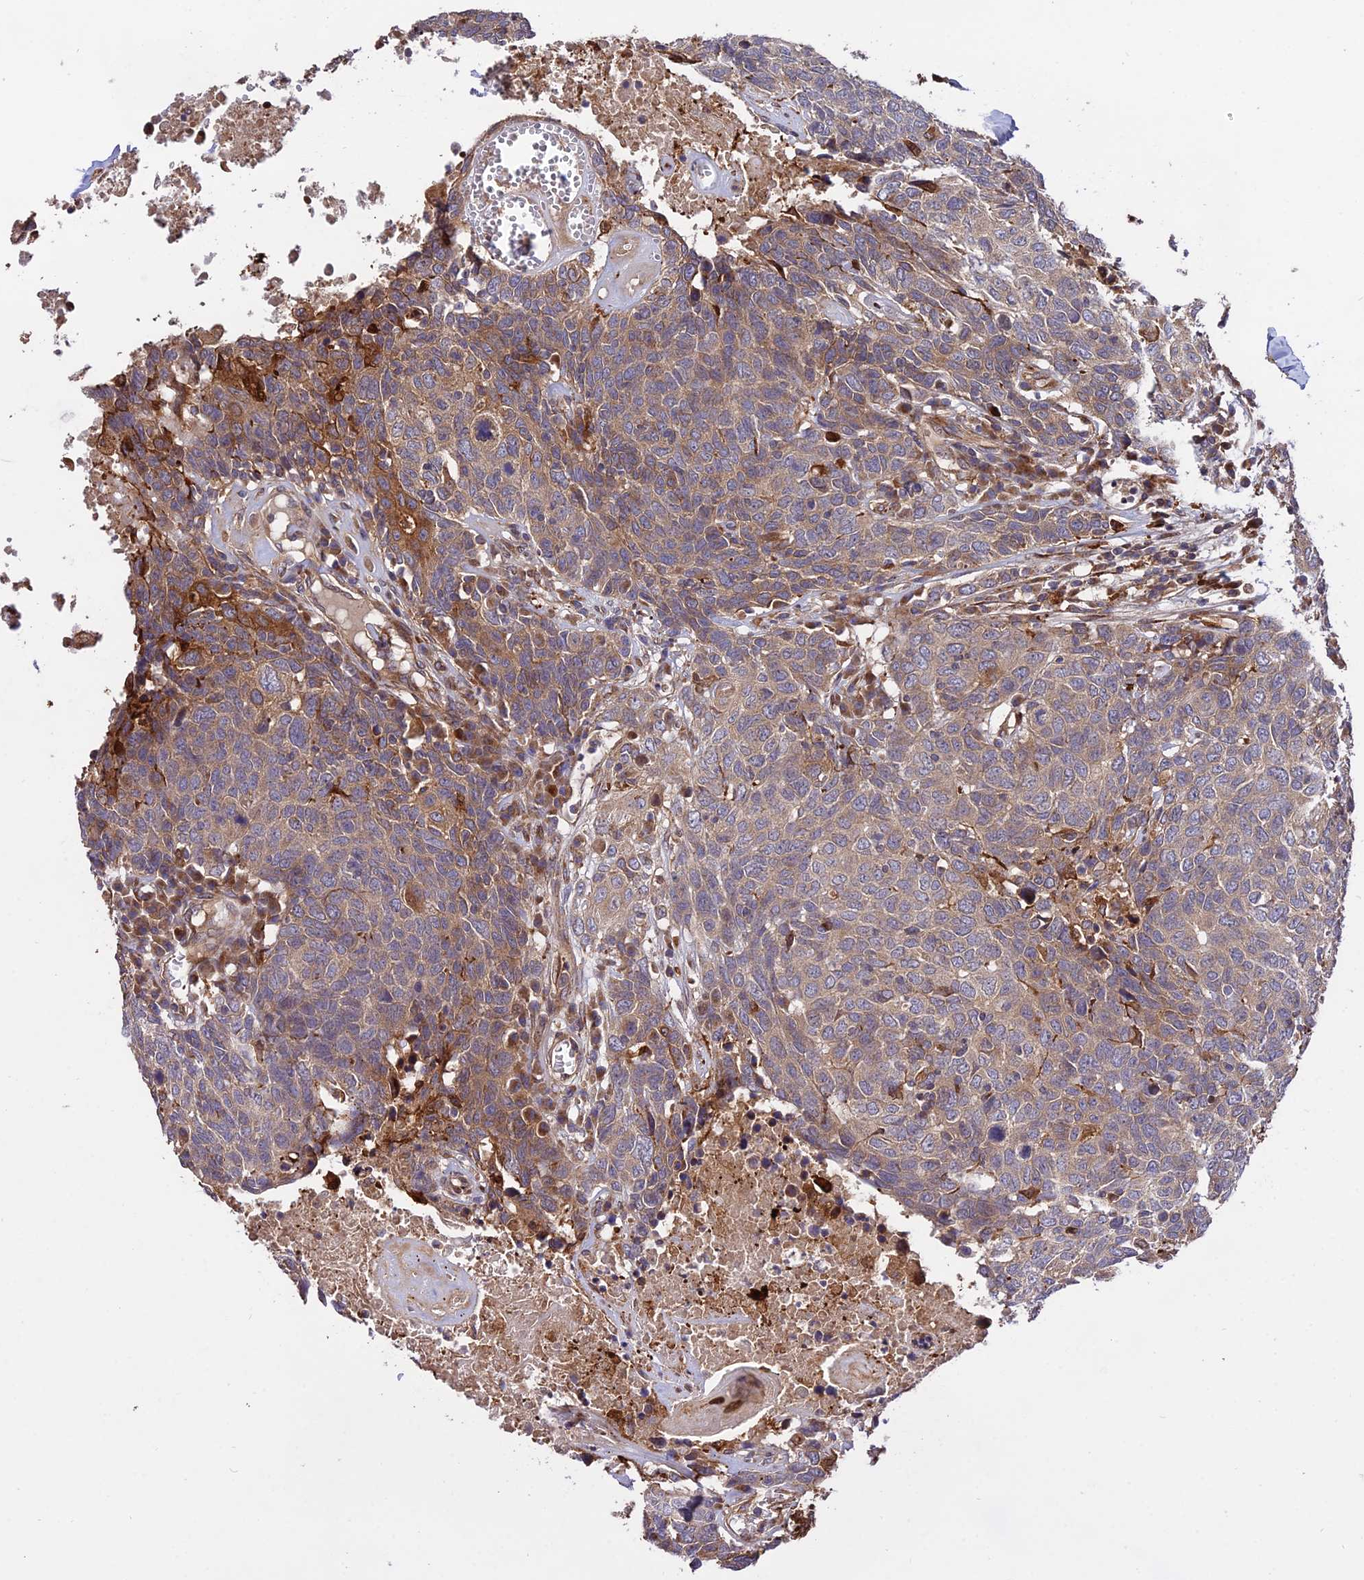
{"staining": {"intensity": "moderate", "quantity": ">75%", "location": "cytoplasmic/membranous"}, "tissue": "head and neck cancer", "cell_type": "Tumor cells", "image_type": "cancer", "snomed": [{"axis": "morphology", "description": "Squamous cell carcinoma, NOS"}, {"axis": "topography", "description": "Head-Neck"}], "caption": "Human squamous cell carcinoma (head and neck) stained with a brown dye demonstrates moderate cytoplasmic/membranous positive staining in approximately >75% of tumor cells.", "gene": "ROCK1", "patient": {"sex": "male", "age": 66}}